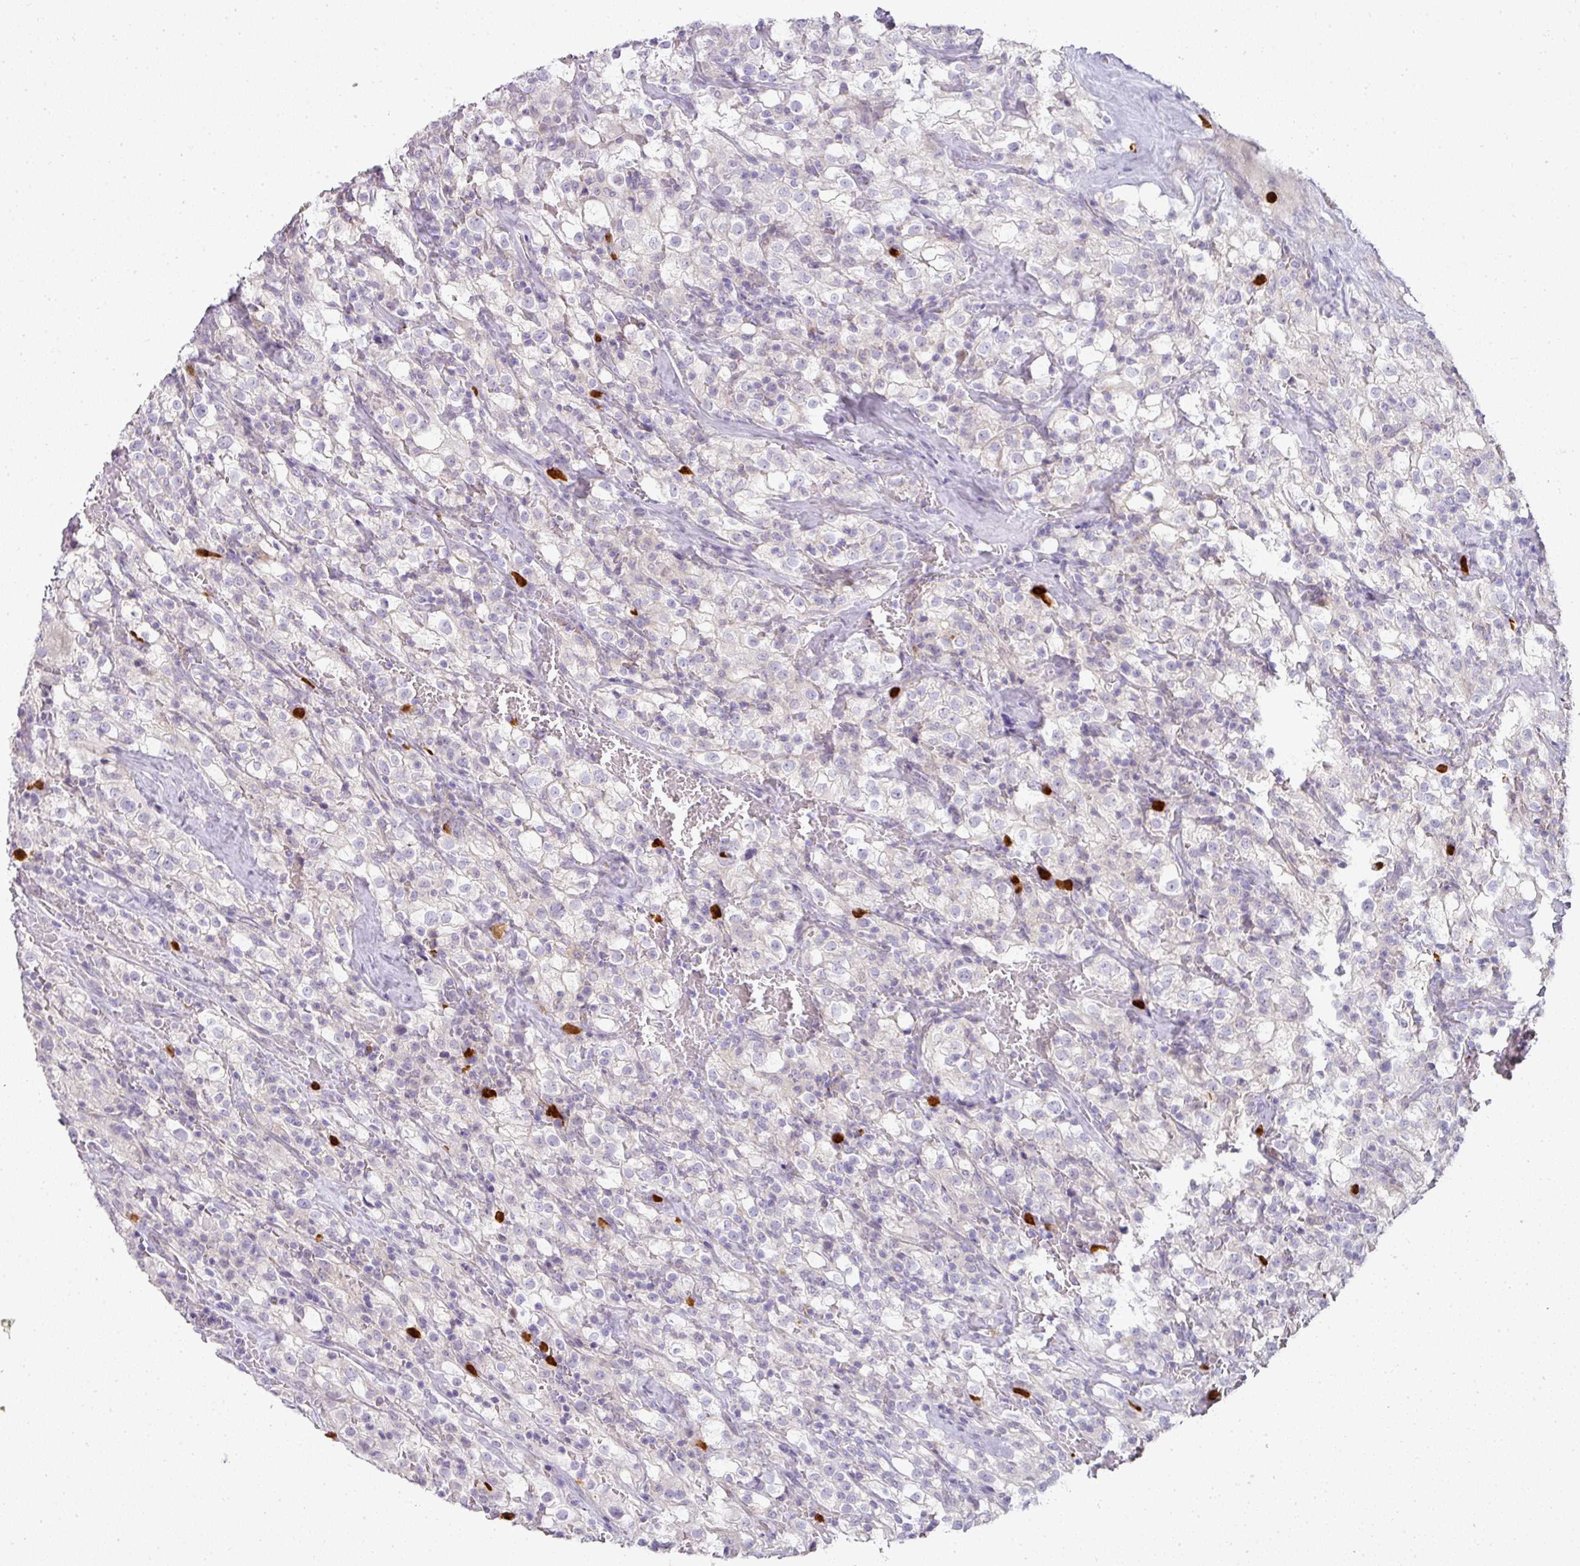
{"staining": {"intensity": "negative", "quantity": "none", "location": "none"}, "tissue": "renal cancer", "cell_type": "Tumor cells", "image_type": "cancer", "snomed": [{"axis": "morphology", "description": "Adenocarcinoma, NOS"}, {"axis": "topography", "description": "Kidney"}], "caption": "This is an immunohistochemistry image of renal cancer (adenocarcinoma). There is no staining in tumor cells.", "gene": "HHEX", "patient": {"sex": "female", "age": 74}}